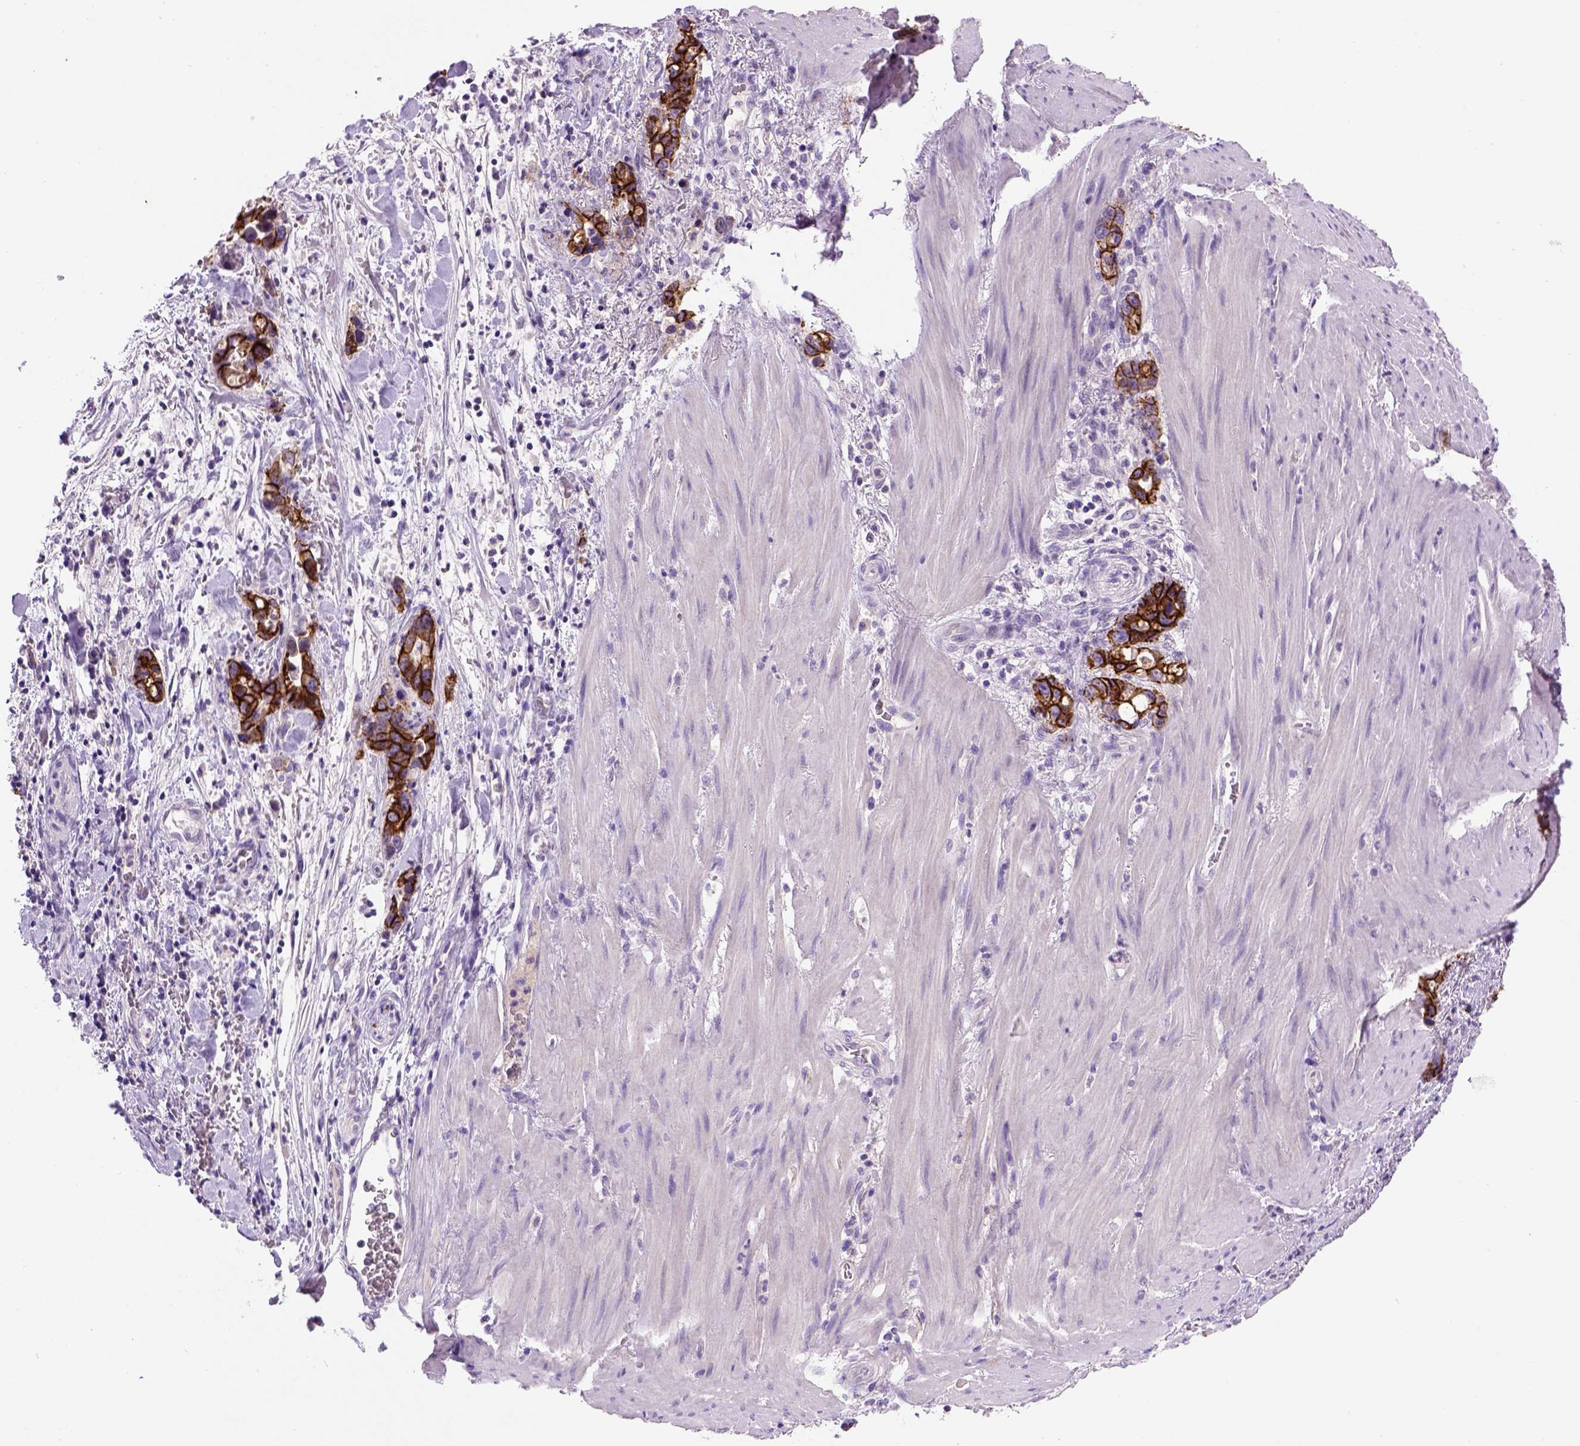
{"staining": {"intensity": "strong", "quantity": ">75%", "location": "cytoplasmic/membranous"}, "tissue": "stomach cancer", "cell_type": "Tumor cells", "image_type": "cancer", "snomed": [{"axis": "morphology", "description": "Normal tissue, NOS"}, {"axis": "morphology", "description": "Adenocarcinoma, NOS"}, {"axis": "topography", "description": "Esophagus"}, {"axis": "topography", "description": "Stomach, upper"}], "caption": "Protein expression analysis of stomach cancer (adenocarcinoma) shows strong cytoplasmic/membranous expression in about >75% of tumor cells. The protein of interest is stained brown, and the nuclei are stained in blue (DAB IHC with brightfield microscopy, high magnification).", "gene": "CDH1", "patient": {"sex": "male", "age": 74}}